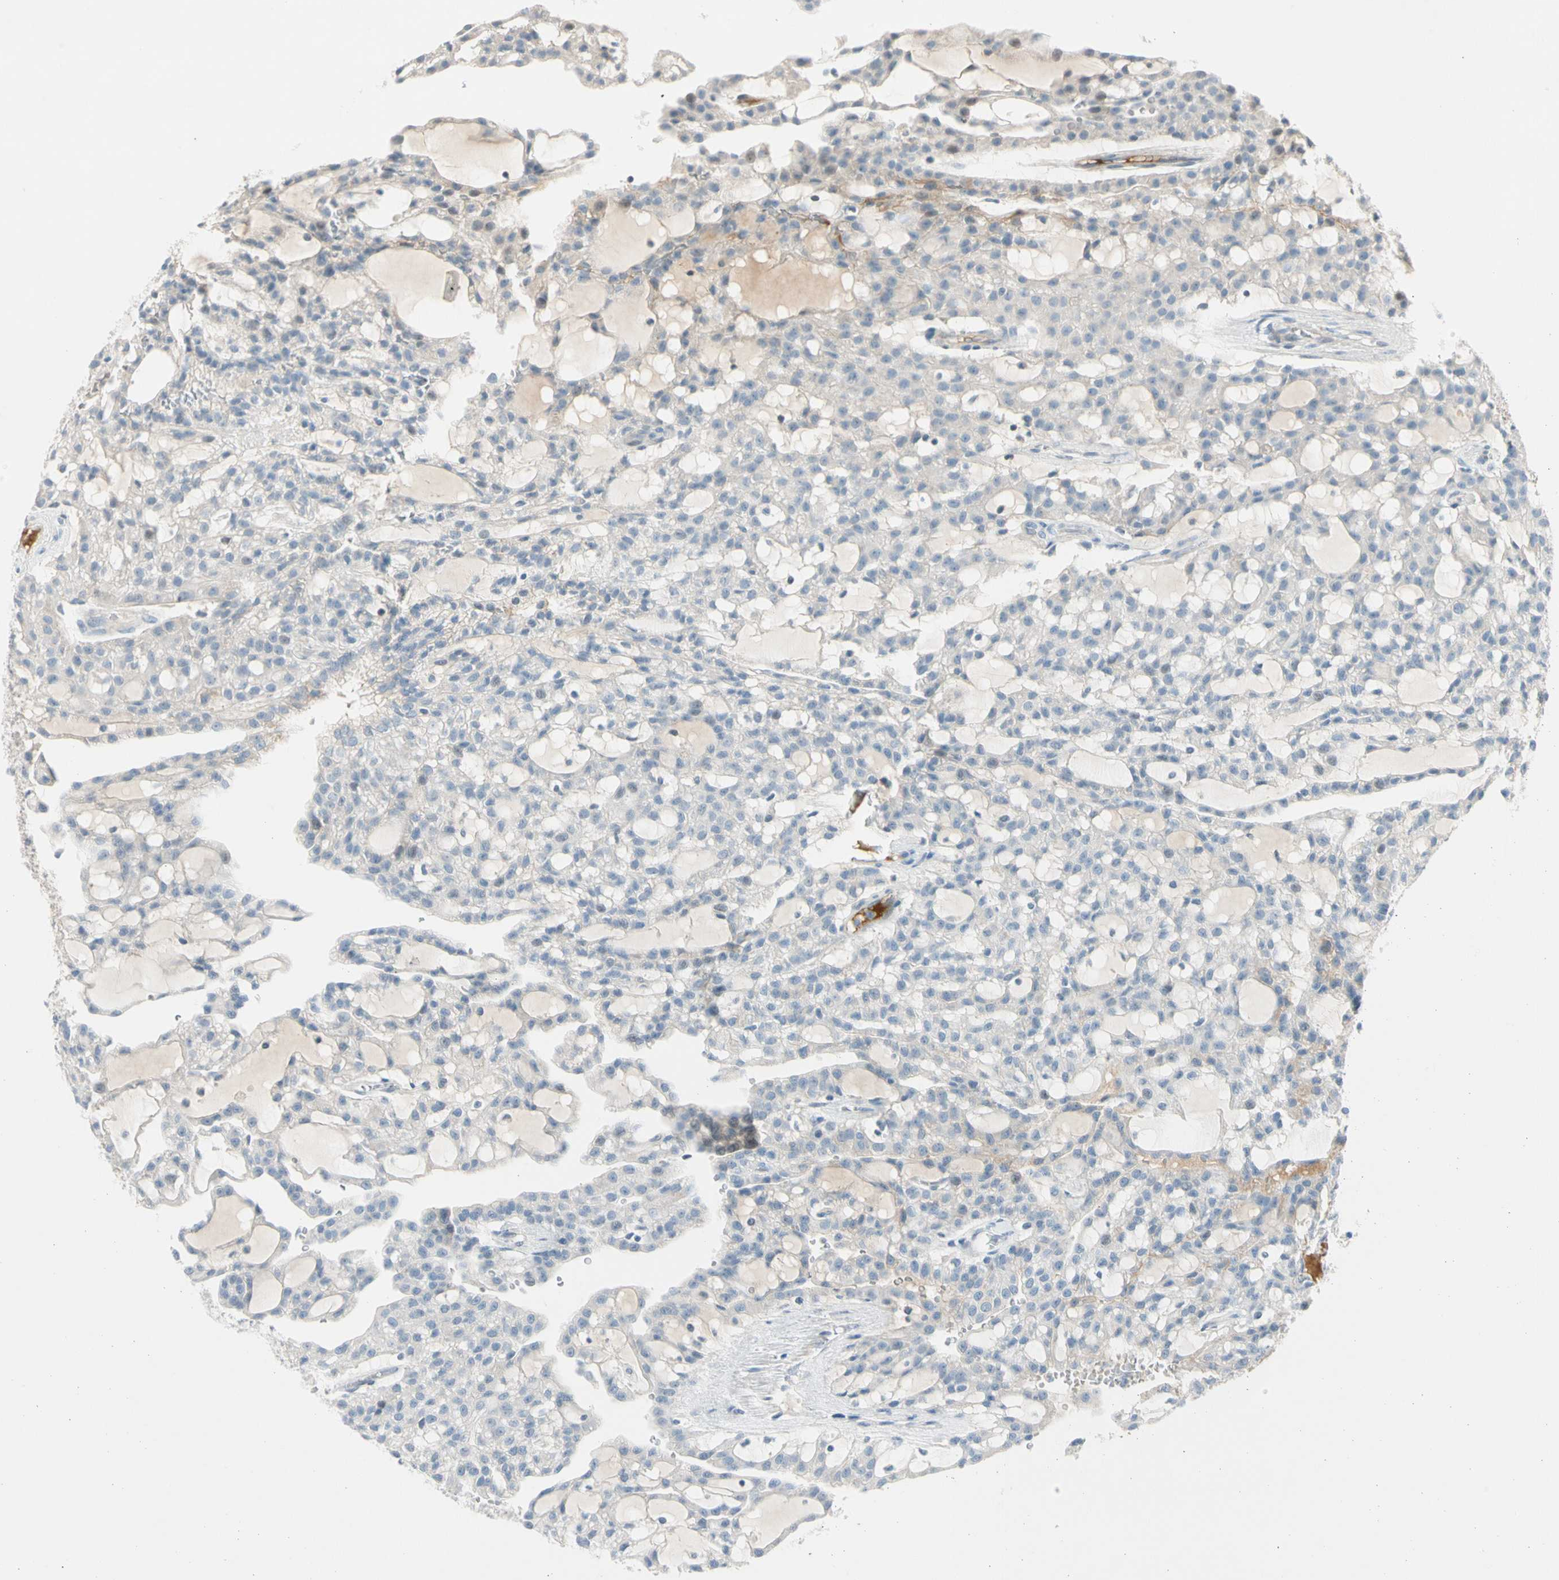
{"staining": {"intensity": "negative", "quantity": "none", "location": "none"}, "tissue": "renal cancer", "cell_type": "Tumor cells", "image_type": "cancer", "snomed": [{"axis": "morphology", "description": "Adenocarcinoma, NOS"}, {"axis": "topography", "description": "Kidney"}], "caption": "The histopathology image demonstrates no significant positivity in tumor cells of renal adenocarcinoma.", "gene": "SERPIND1", "patient": {"sex": "male", "age": 63}}